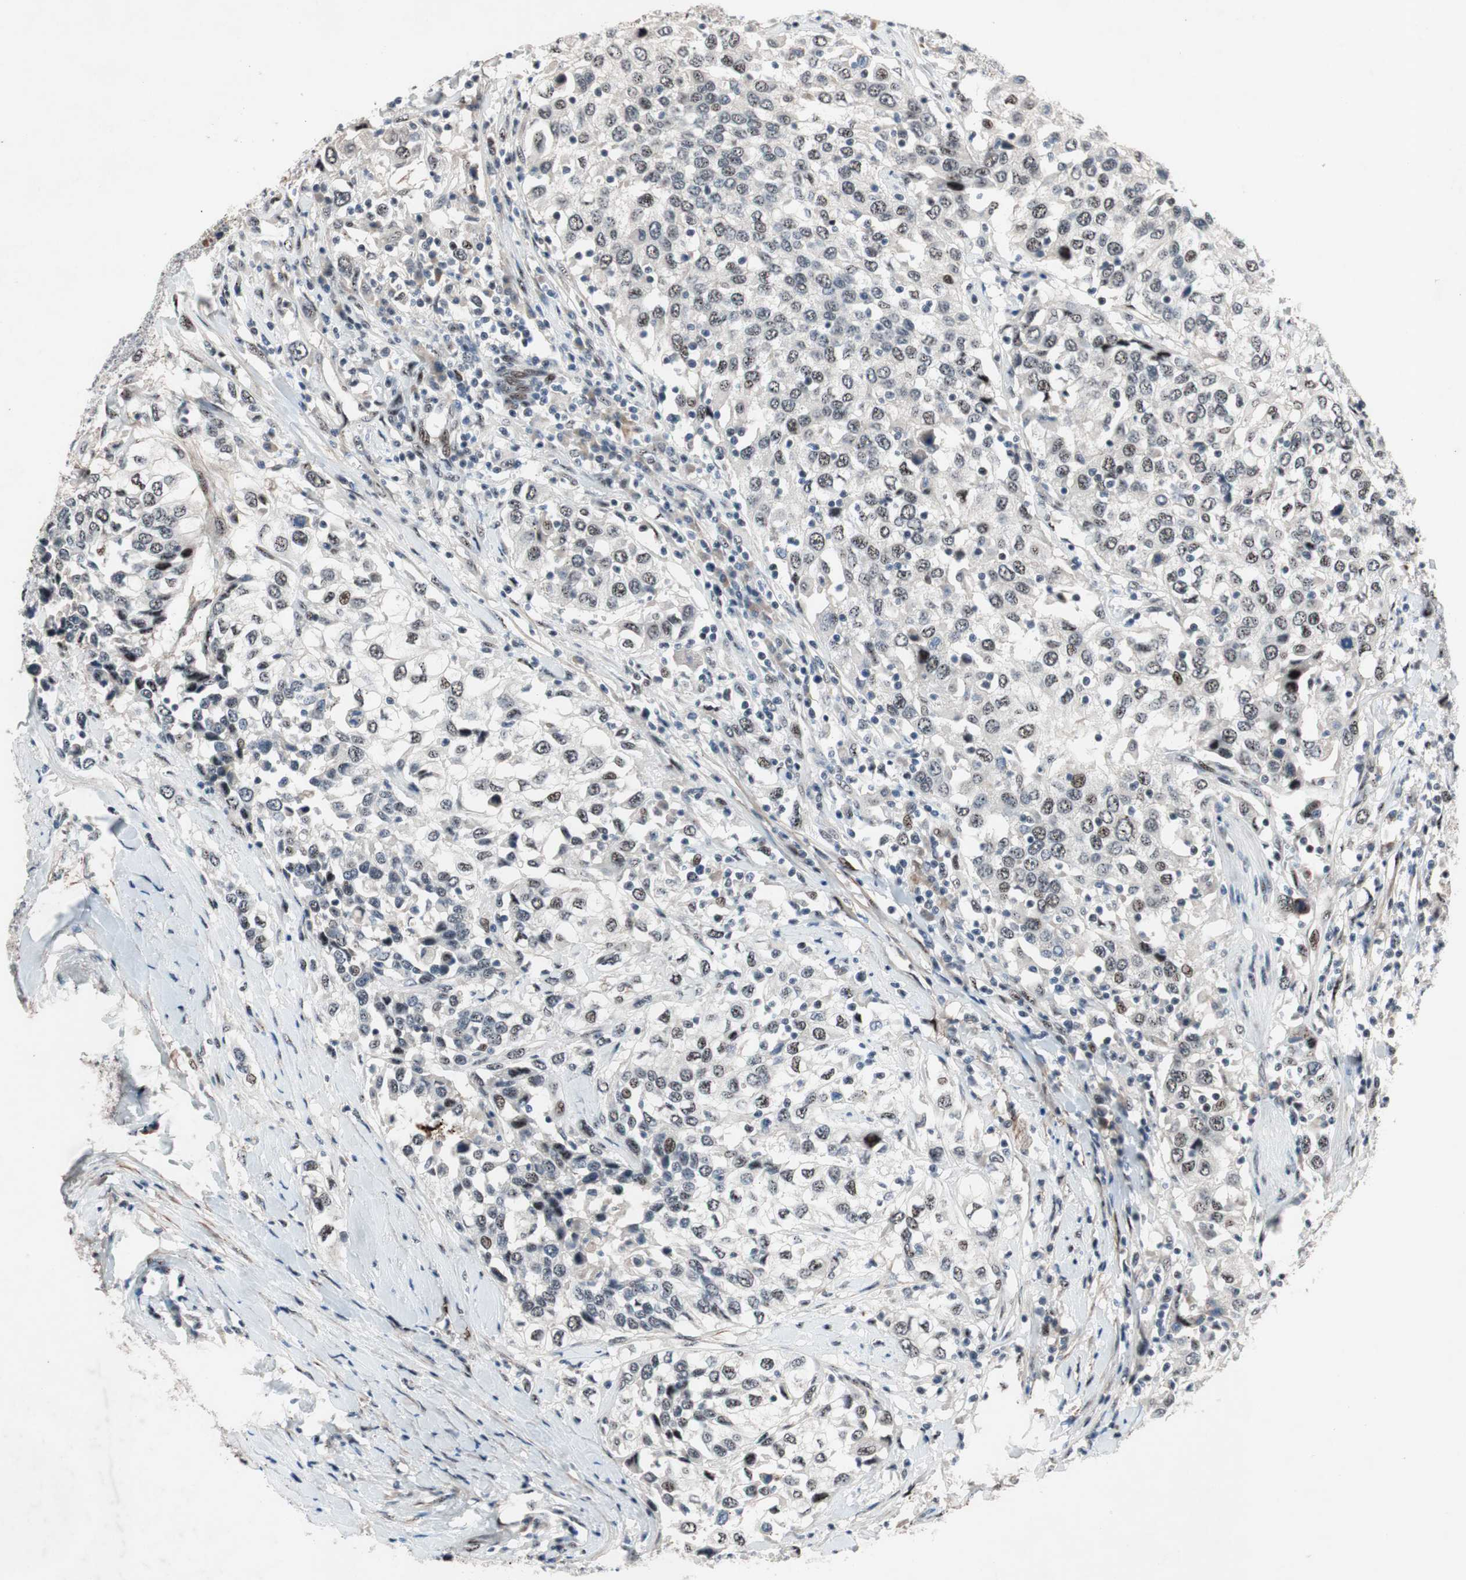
{"staining": {"intensity": "weak", "quantity": "<25%", "location": "nuclear"}, "tissue": "urothelial cancer", "cell_type": "Tumor cells", "image_type": "cancer", "snomed": [{"axis": "morphology", "description": "Urothelial carcinoma, High grade"}, {"axis": "topography", "description": "Urinary bladder"}], "caption": "A high-resolution image shows immunohistochemistry (IHC) staining of urothelial cancer, which reveals no significant staining in tumor cells.", "gene": "SOX7", "patient": {"sex": "female", "age": 80}}